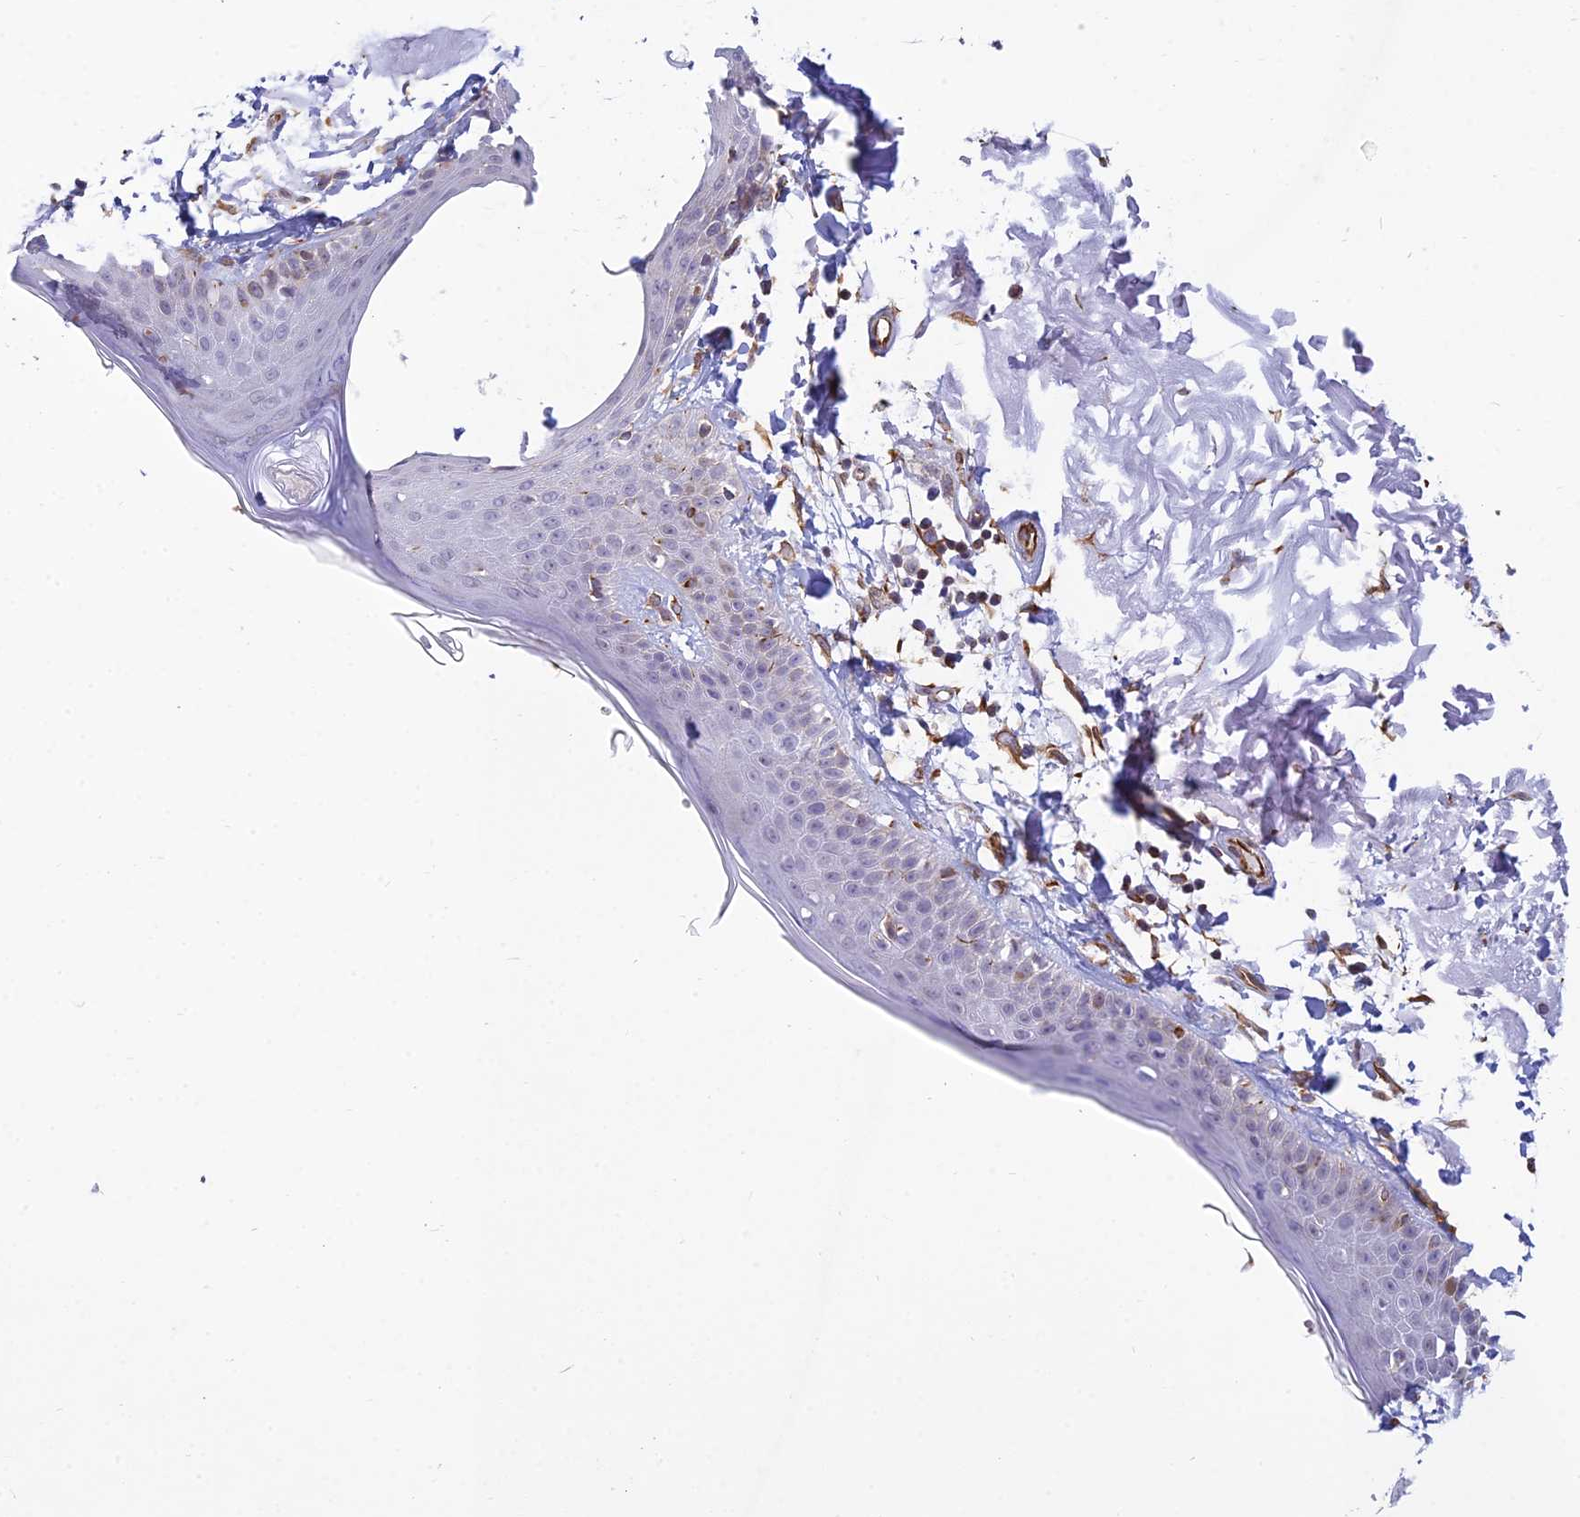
{"staining": {"intensity": "moderate", "quantity": ">75%", "location": "cytoplasmic/membranous"}, "tissue": "skin", "cell_type": "Fibroblasts", "image_type": "normal", "snomed": [{"axis": "morphology", "description": "Normal tissue, NOS"}, {"axis": "topography", "description": "Skin"}, {"axis": "topography", "description": "Skeletal muscle"}], "caption": "High-power microscopy captured an IHC photomicrograph of normal skin, revealing moderate cytoplasmic/membranous expression in approximately >75% of fibroblasts.", "gene": "SAPCD2", "patient": {"sex": "male", "age": 83}}